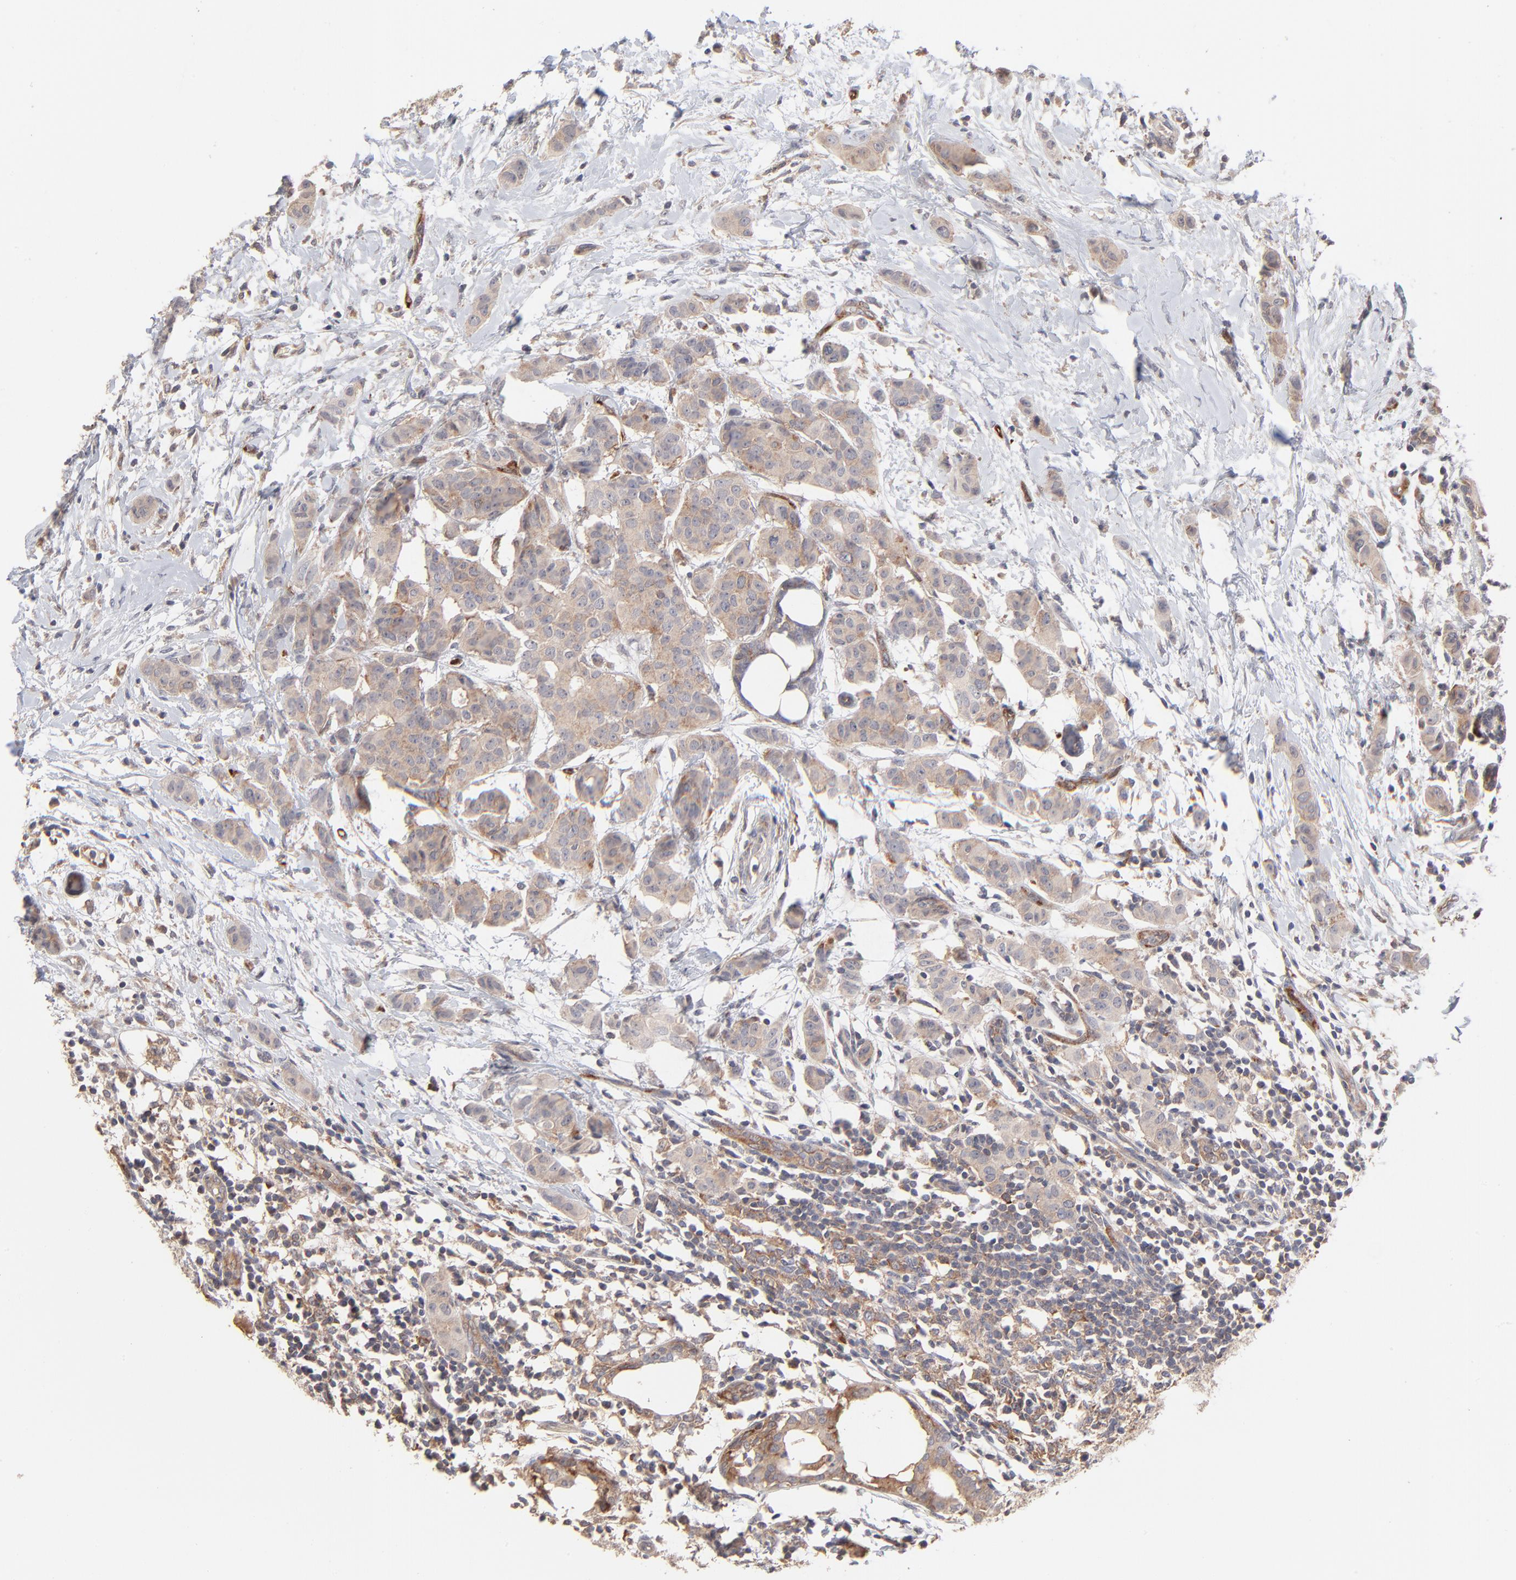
{"staining": {"intensity": "weak", "quantity": ">75%", "location": "cytoplasmic/membranous"}, "tissue": "breast cancer", "cell_type": "Tumor cells", "image_type": "cancer", "snomed": [{"axis": "morphology", "description": "Duct carcinoma"}, {"axis": "topography", "description": "Breast"}], "caption": "Breast intraductal carcinoma tissue shows weak cytoplasmic/membranous expression in approximately >75% of tumor cells", "gene": "IVNS1ABP", "patient": {"sex": "female", "age": 40}}